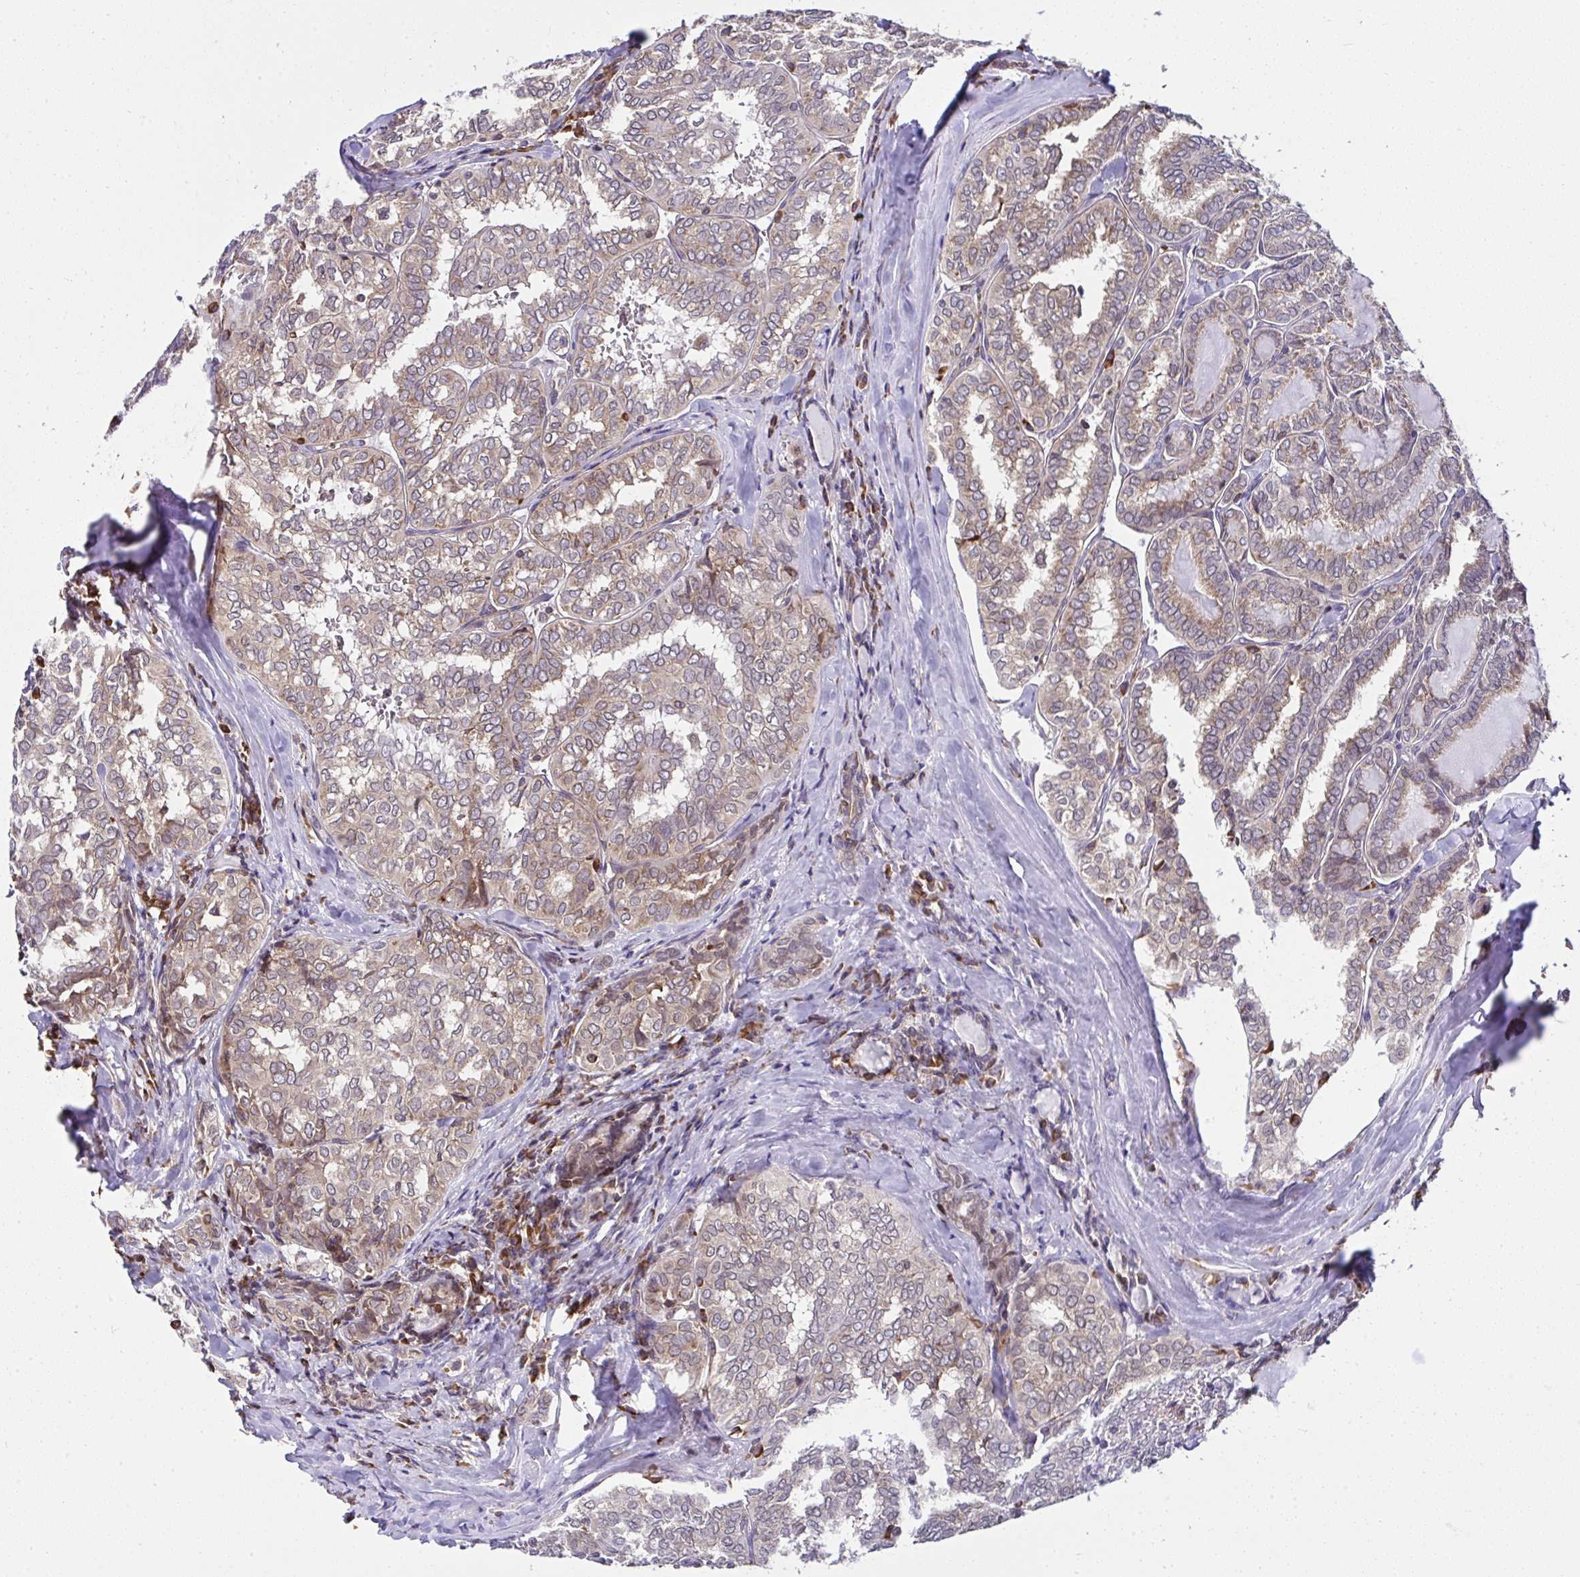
{"staining": {"intensity": "weak", "quantity": "25%-75%", "location": "cytoplasmic/membranous"}, "tissue": "thyroid cancer", "cell_type": "Tumor cells", "image_type": "cancer", "snomed": [{"axis": "morphology", "description": "Papillary adenocarcinoma, NOS"}, {"axis": "topography", "description": "Thyroid gland"}], "caption": "Thyroid cancer (papillary adenocarcinoma) tissue shows weak cytoplasmic/membranous expression in approximately 25%-75% of tumor cells", "gene": "RPS7", "patient": {"sex": "female", "age": 30}}